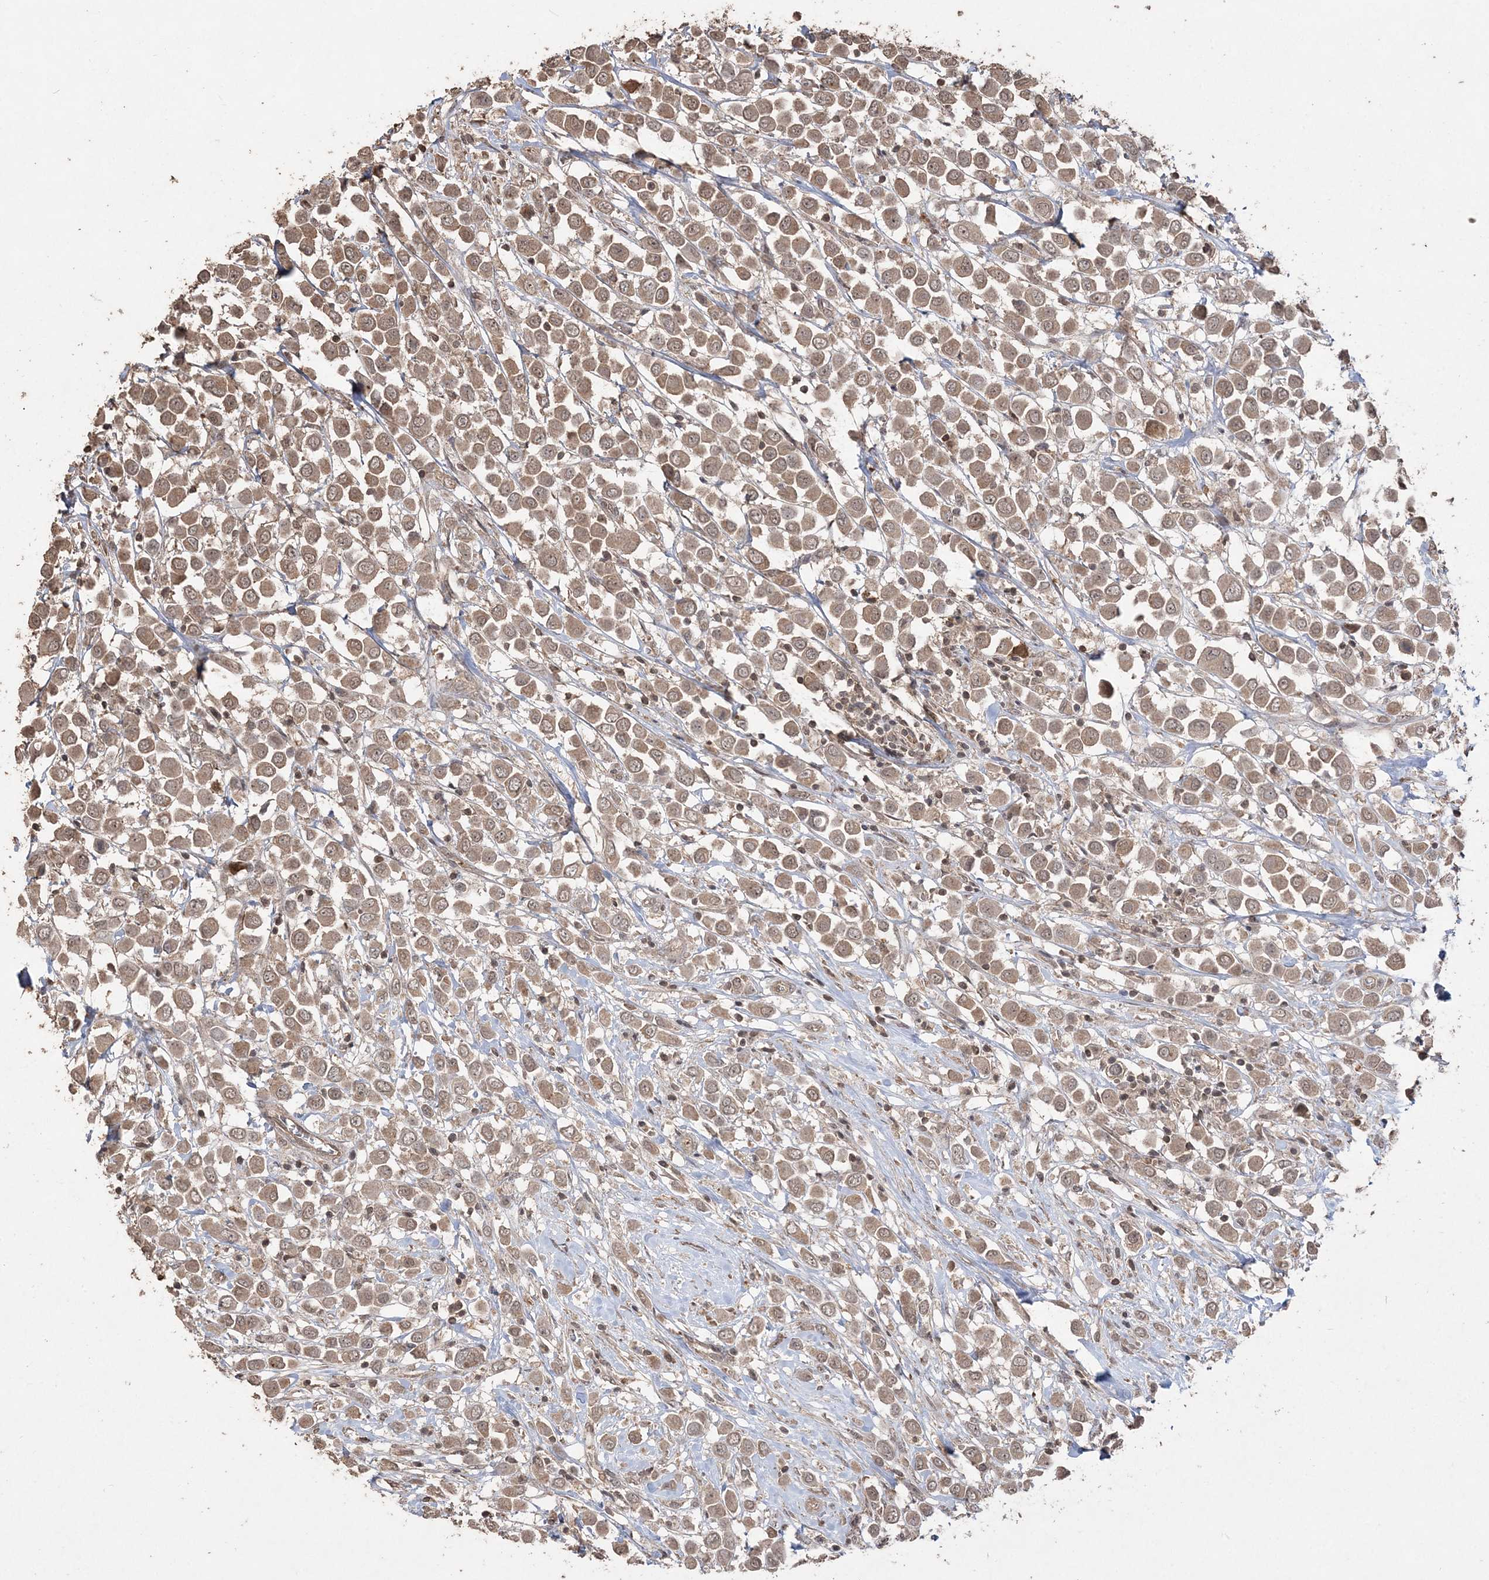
{"staining": {"intensity": "weak", "quantity": ">75%", "location": "cytoplasmic/membranous,nuclear"}, "tissue": "breast cancer", "cell_type": "Tumor cells", "image_type": "cancer", "snomed": [{"axis": "morphology", "description": "Duct carcinoma"}, {"axis": "topography", "description": "Breast"}], "caption": "High-power microscopy captured an IHC photomicrograph of intraductal carcinoma (breast), revealing weak cytoplasmic/membranous and nuclear positivity in about >75% of tumor cells.", "gene": "EHHADH", "patient": {"sex": "female", "age": 61}}